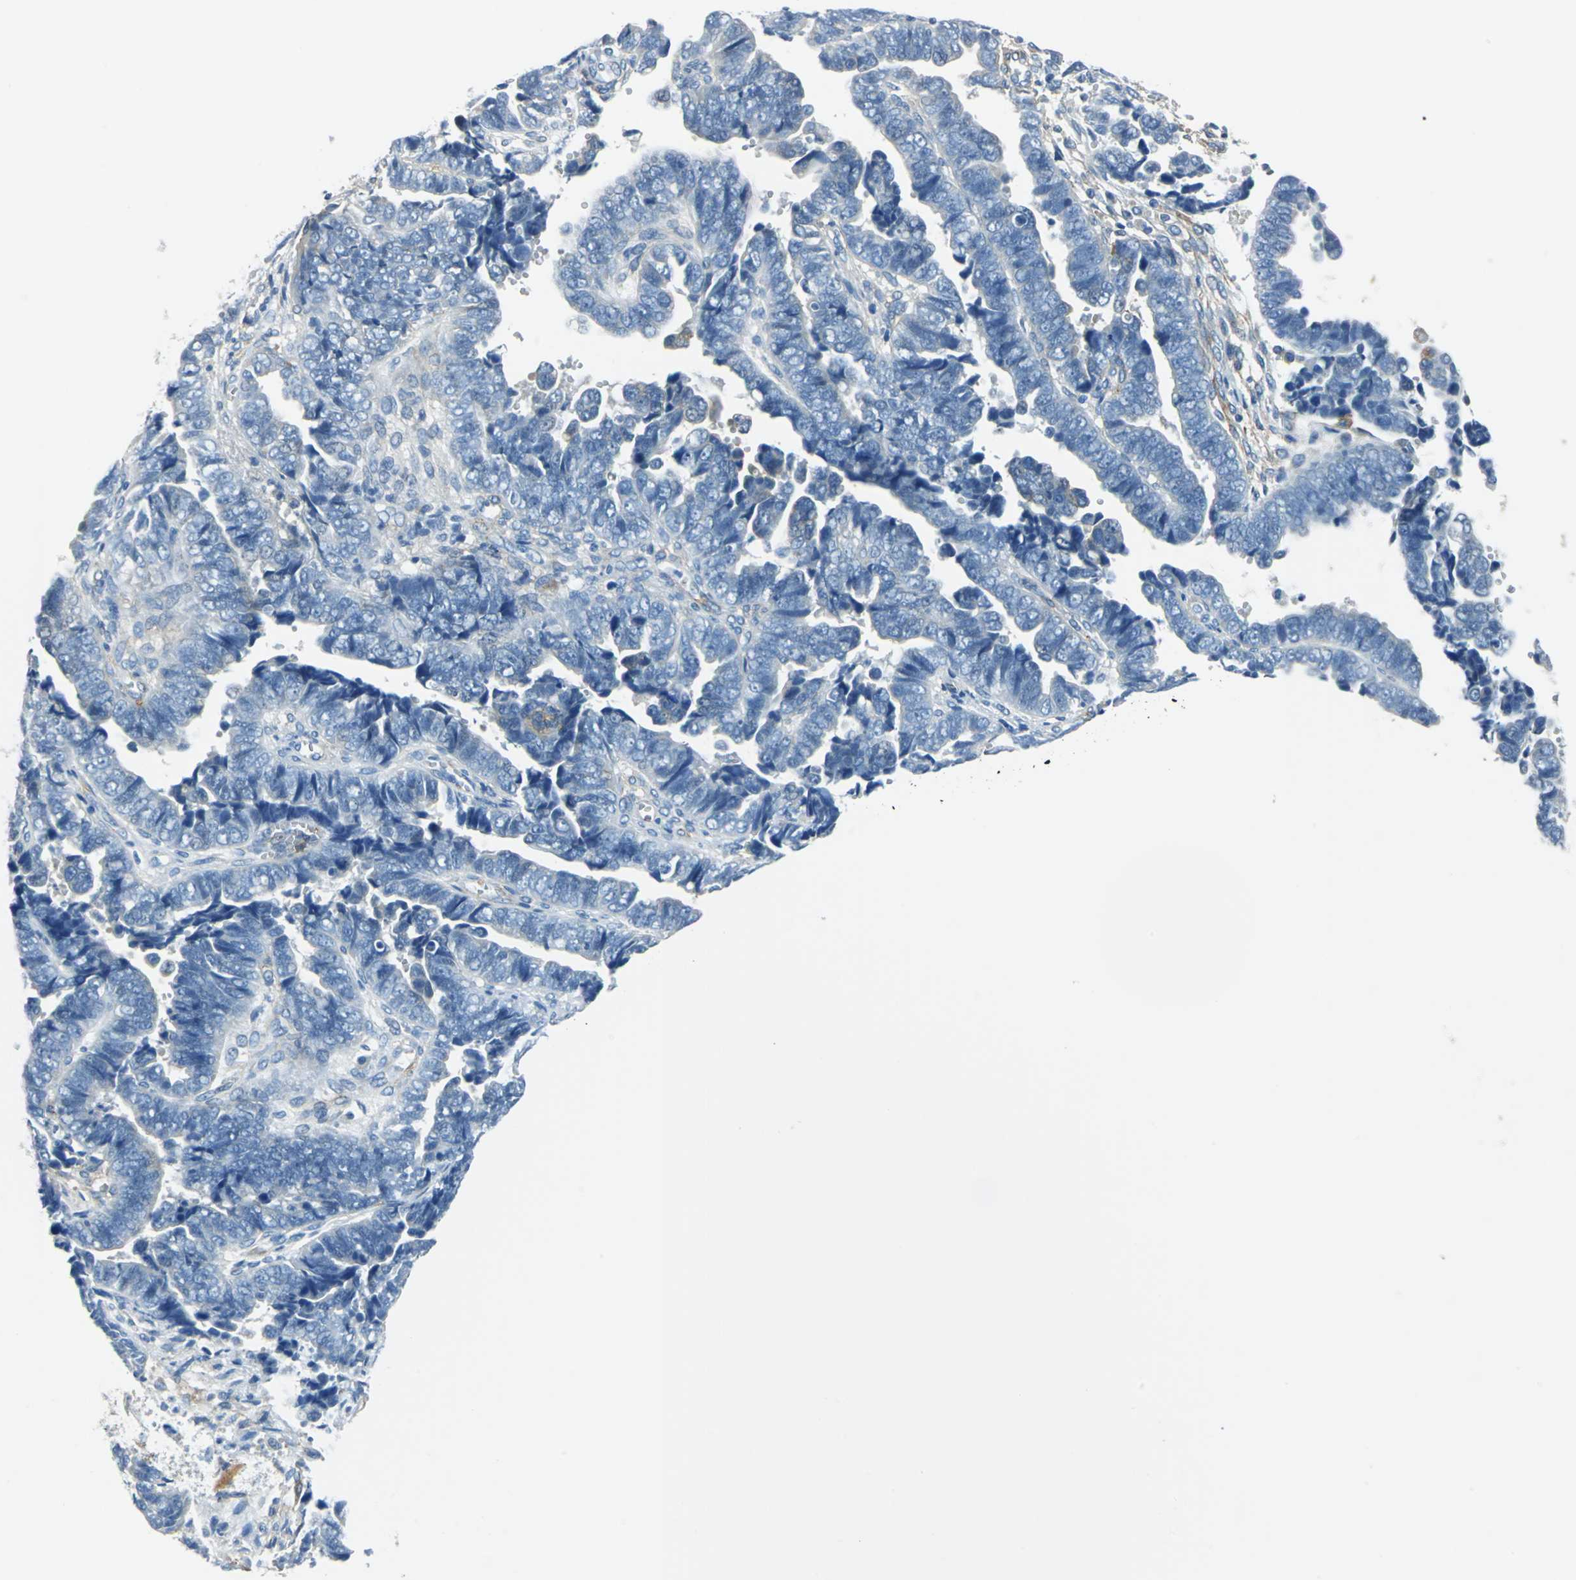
{"staining": {"intensity": "negative", "quantity": "none", "location": "none"}, "tissue": "endometrial cancer", "cell_type": "Tumor cells", "image_type": "cancer", "snomed": [{"axis": "morphology", "description": "Adenocarcinoma, NOS"}, {"axis": "topography", "description": "Endometrium"}], "caption": "DAB immunohistochemical staining of endometrial cancer displays no significant positivity in tumor cells.", "gene": "AKAP12", "patient": {"sex": "female", "age": 75}}